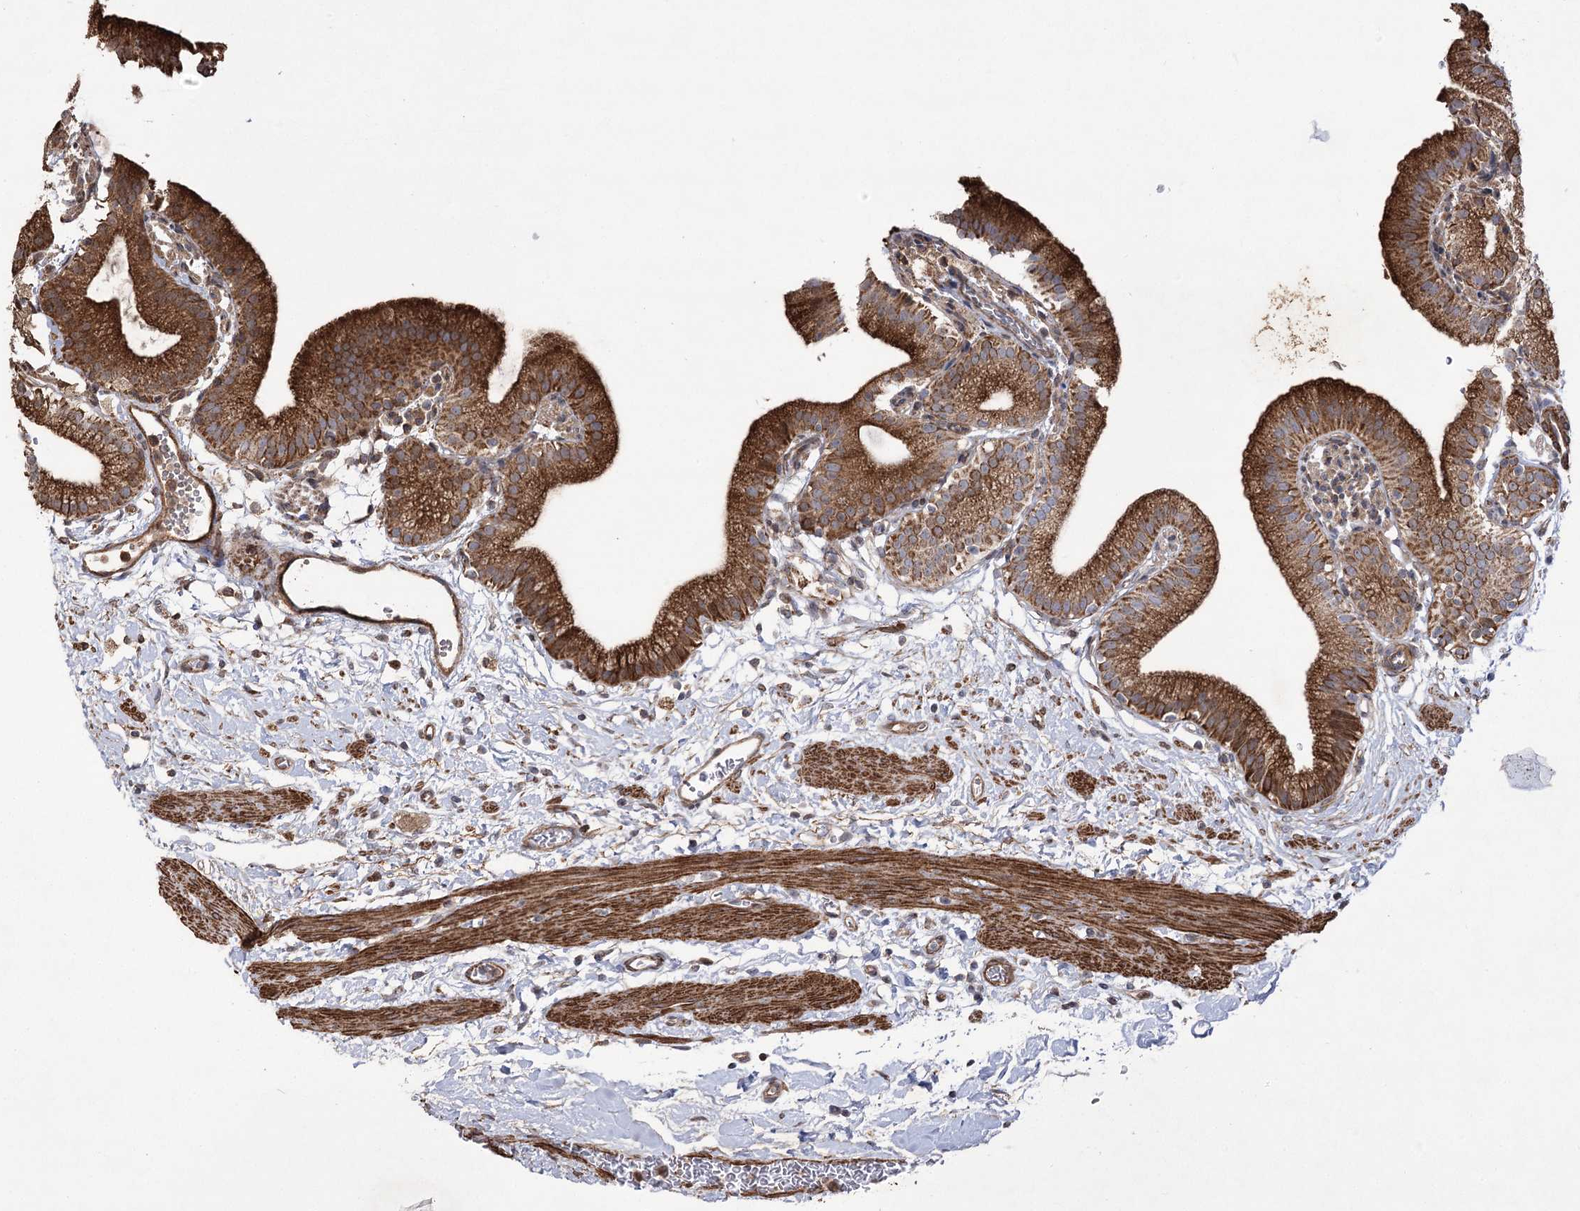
{"staining": {"intensity": "strong", "quantity": ">75%", "location": "cytoplasmic/membranous"}, "tissue": "gallbladder", "cell_type": "Glandular cells", "image_type": "normal", "snomed": [{"axis": "morphology", "description": "Normal tissue, NOS"}, {"axis": "topography", "description": "Gallbladder"}], "caption": "Normal gallbladder displays strong cytoplasmic/membranous staining in approximately >75% of glandular cells The staining was performed using DAB (3,3'-diaminobenzidine), with brown indicating positive protein expression. Nuclei are stained blue with hematoxylin..", "gene": "RNF24", "patient": {"sex": "male", "age": 55}}